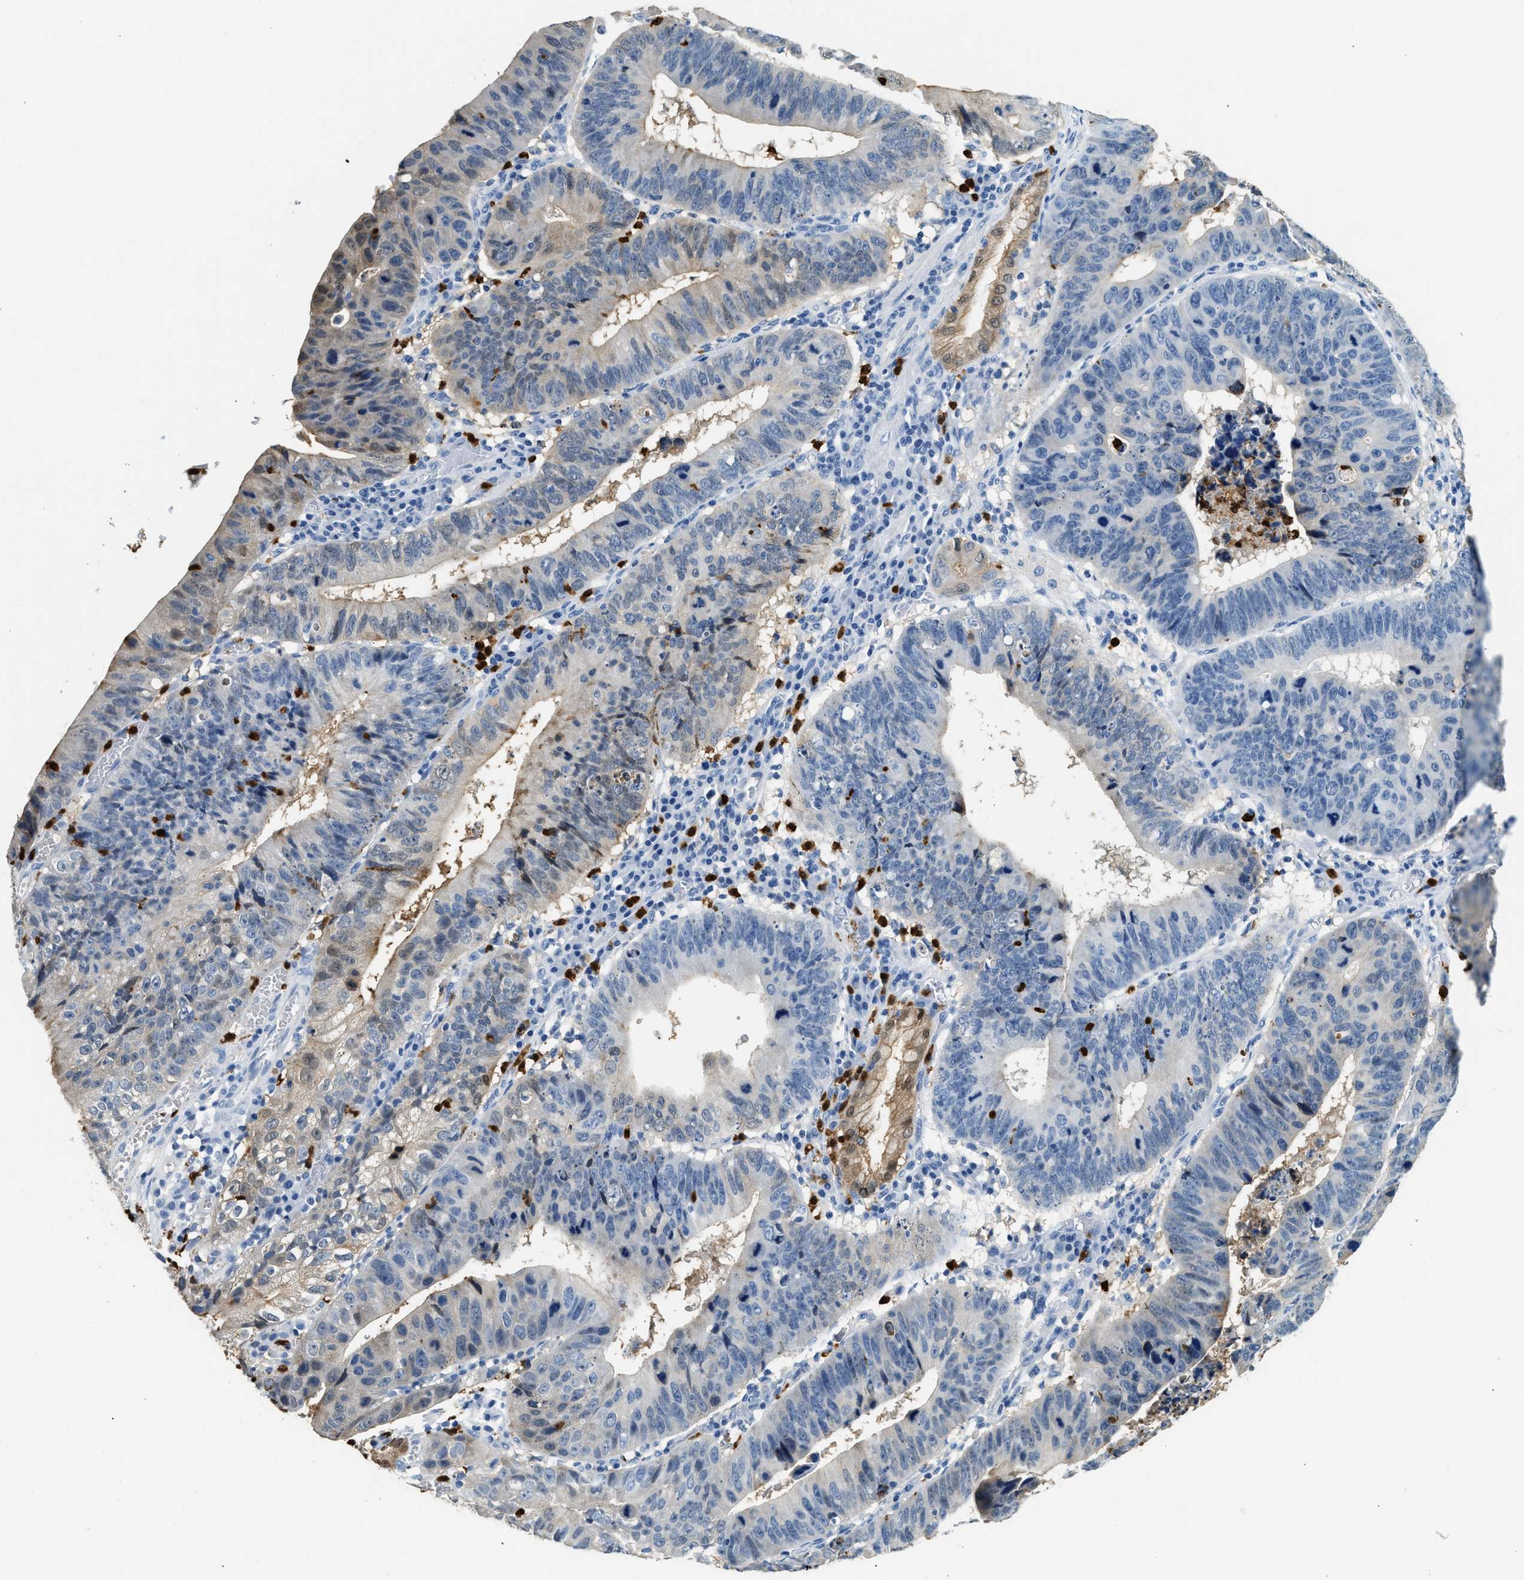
{"staining": {"intensity": "weak", "quantity": "<25%", "location": "cytoplasmic/membranous"}, "tissue": "stomach cancer", "cell_type": "Tumor cells", "image_type": "cancer", "snomed": [{"axis": "morphology", "description": "Adenocarcinoma, NOS"}, {"axis": "topography", "description": "Stomach"}], "caption": "Immunohistochemistry (IHC) of human stomach adenocarcinoma exhibits no expression in tumor cells. The staining is performed using DAB (3,3'-diaminobenzidine) brown chromogen with nuclei counter-stained in using hematoxylin.", "gene": "ANXA3", "patient": {"sex": "male", "age": 59}}